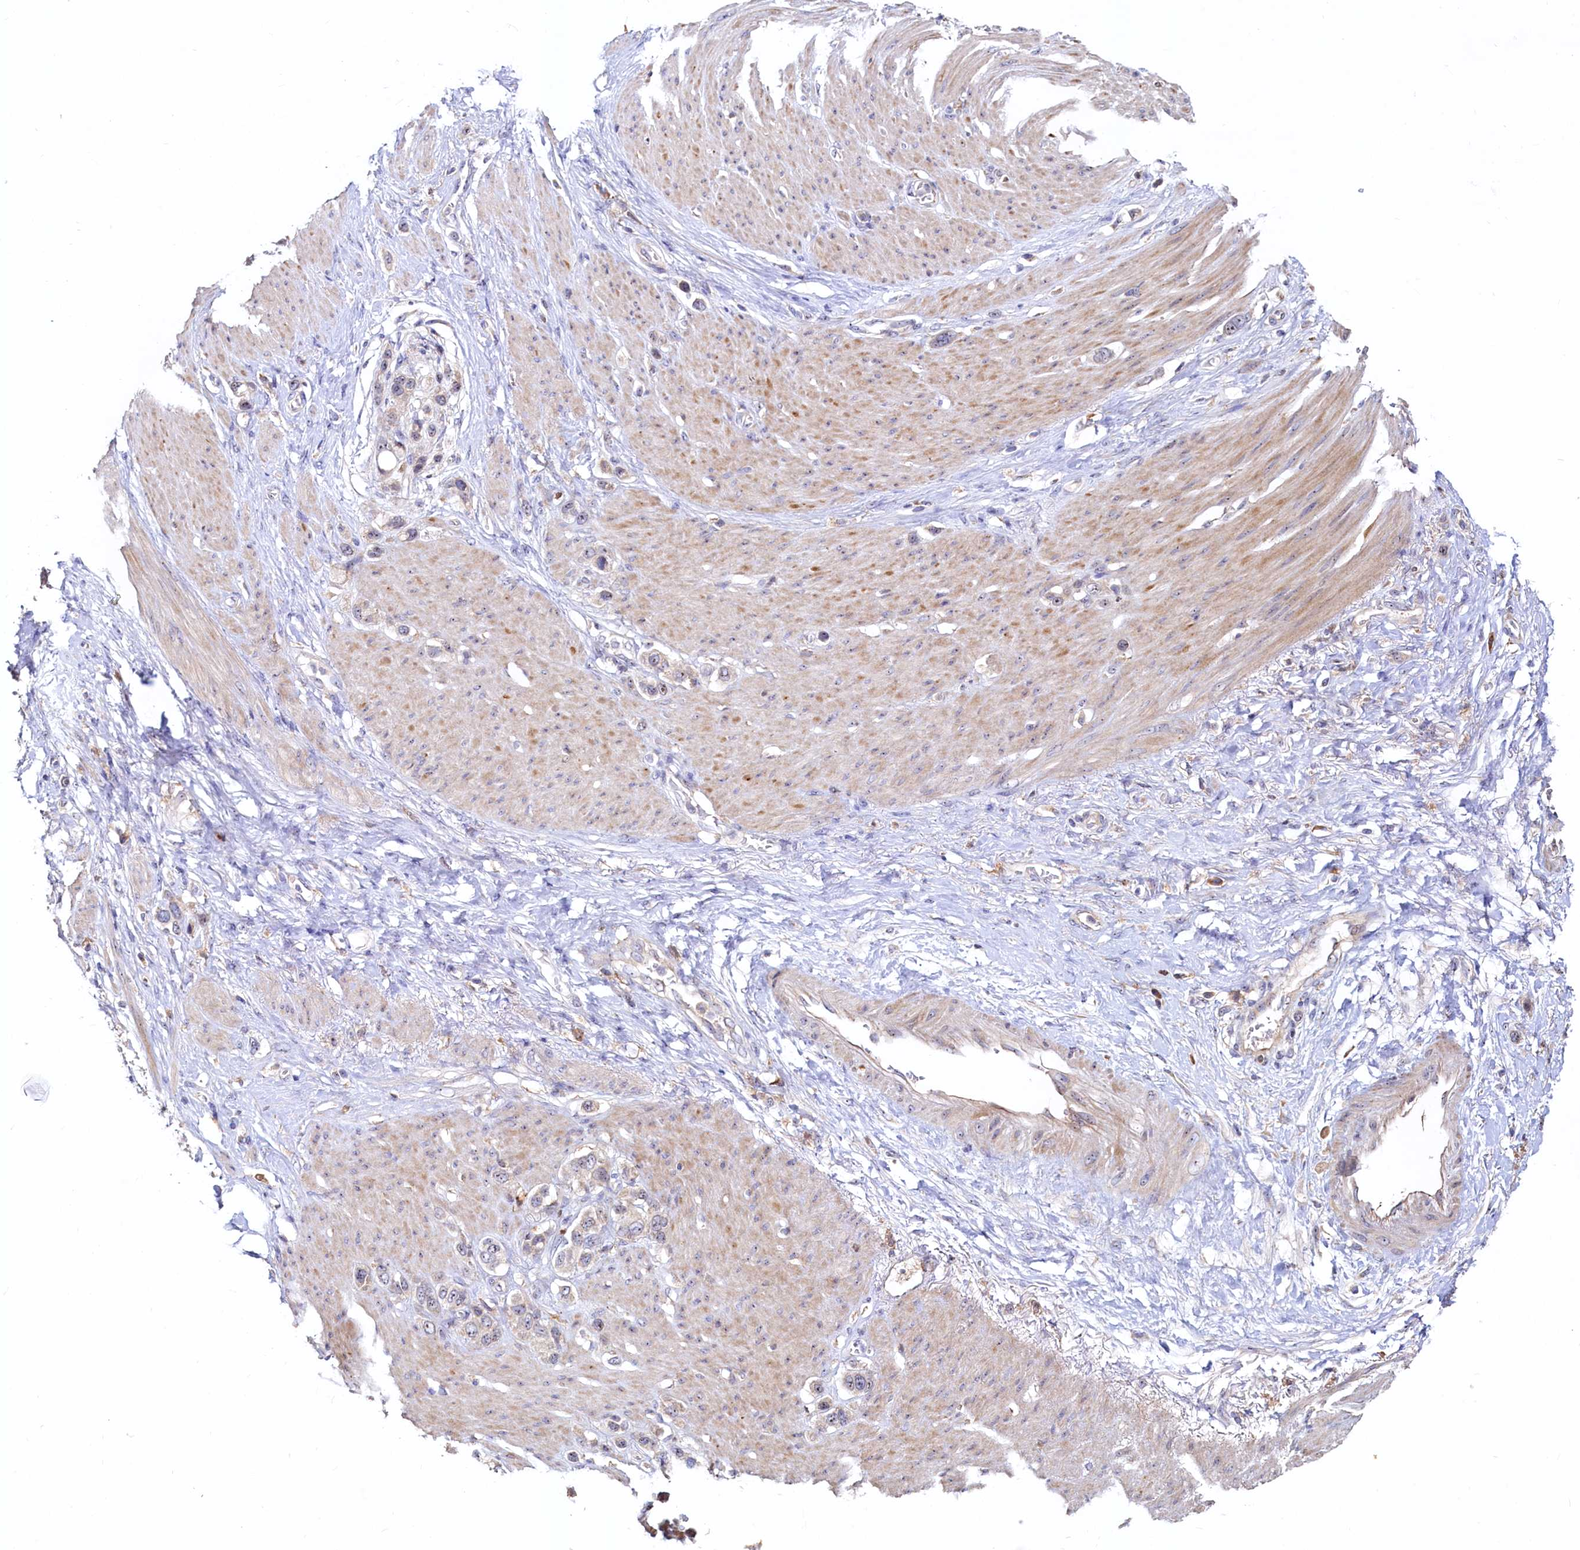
{"staining": {"intensity": "weak", "quantity": "<25%", "location": "cytoplasmic/membranous"}, "tissue": "stomach cancer", "cell_type": "Tumor cells", "image_type": "cancer", "snomed": [{"axis": "morphology", "description": "Adenocarcinoma, NOS"}, {"axis": "morphology", "description": "Adenocarcinoma, High grade"}, {"axis": "topography", "description": "Stomach, upper"}, {"axis": "topography", "description": "Stomach, lower"}], "caption": "This histopathology image is of stomach cancer (high-grade adenocarcinoma) stained with immunohistochemistry (IHC) to label a protein in brown with the nuclei are counter-stained blue. There is no staining in tumor cells.", "gene": "RGS7BP", "patient": {"sex": "female", "age": 65}}